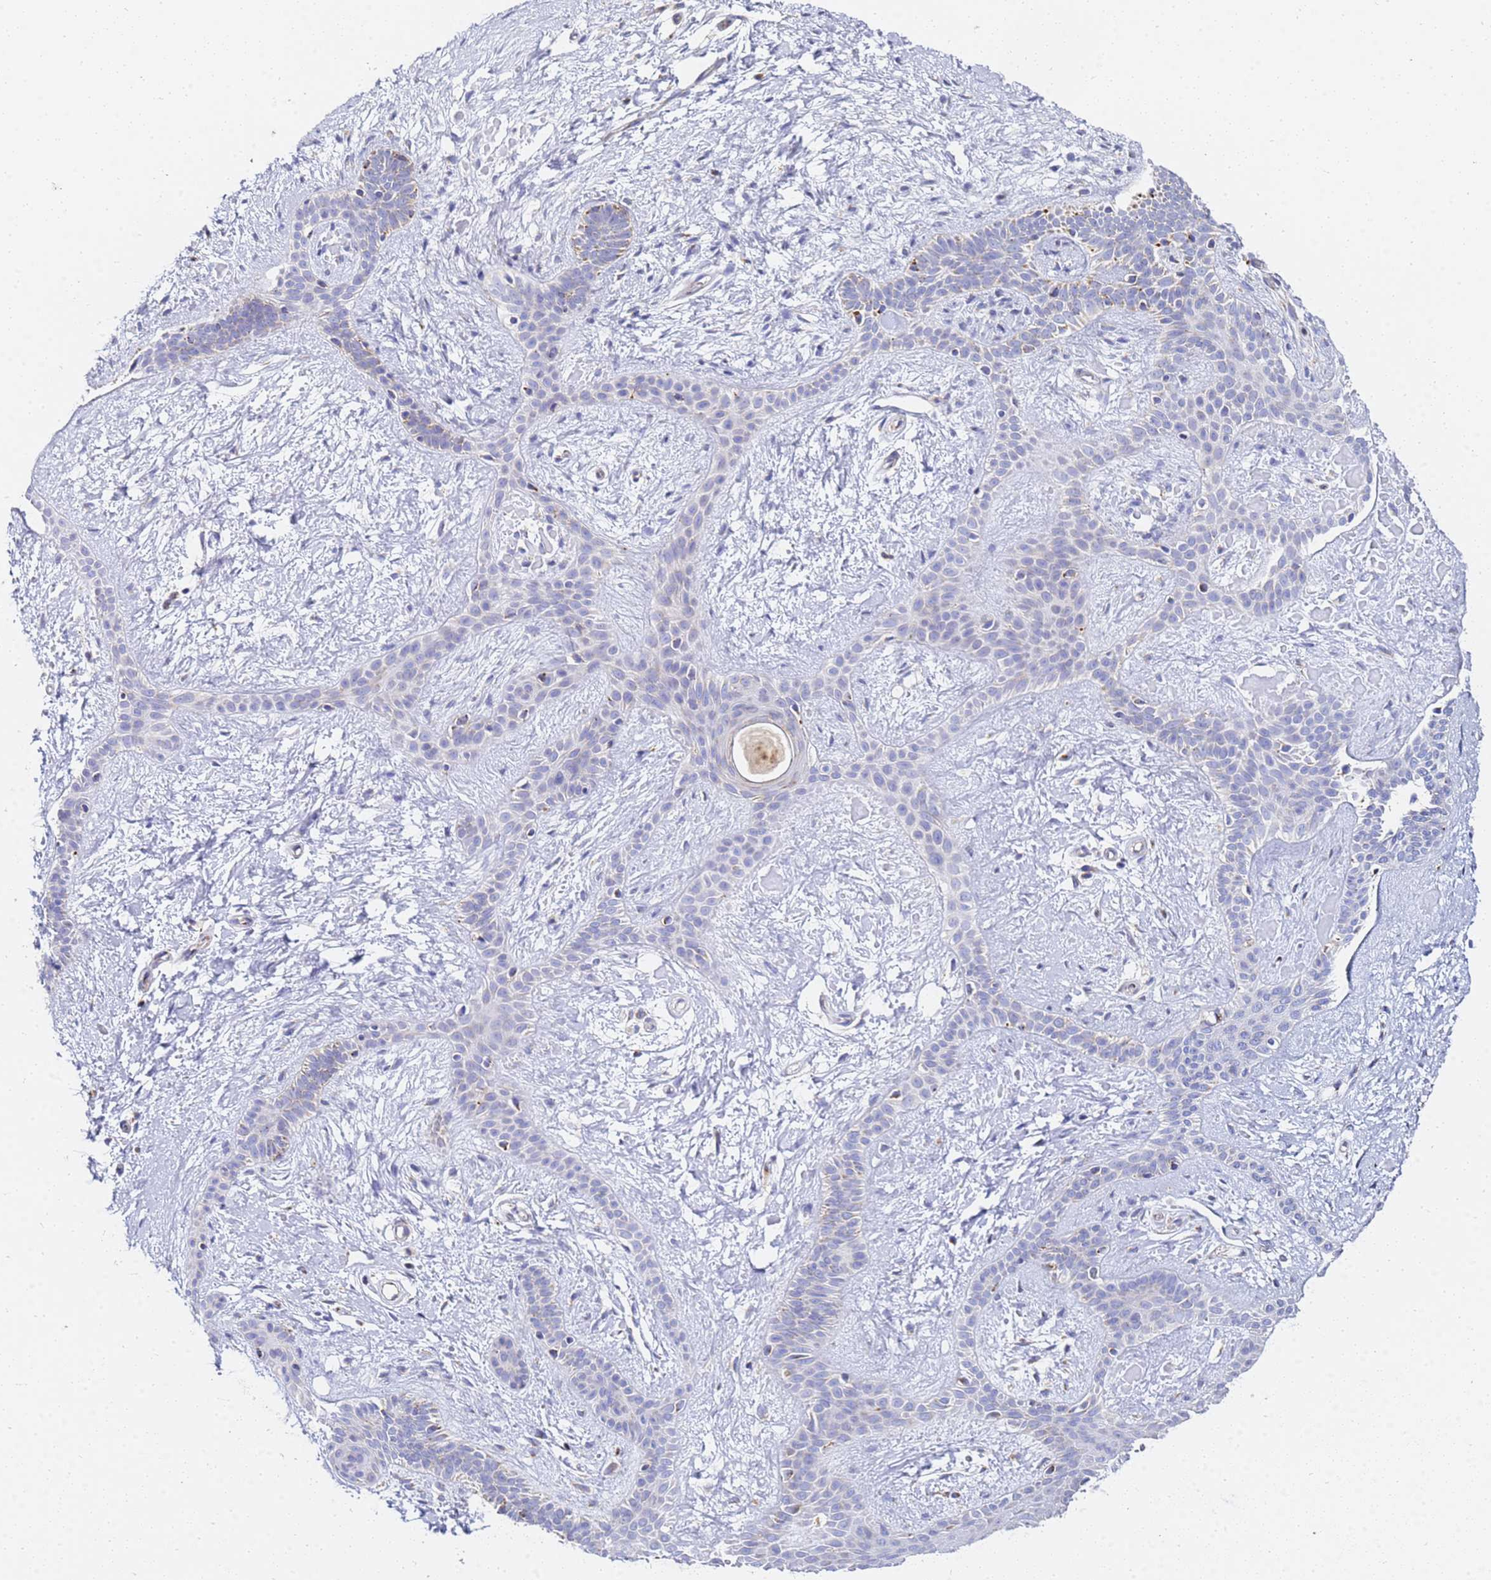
{"staining": {"intensity": "negative", "quantity": "none", "location": "none"}, "tissue": "skin cancer", "cell_type": "Tumor cells", "image_type": "cancer", "snomed": [{"axis": "morphology", "description": "Basal cell carcinoma"}, {"axis": "topography", "description": "Skin"}], "caption": "Tumor cells show no significant protein positivity in skin cancer. The staining is performed using DAB brown chromogen with nuclei counter-stained in using hematoxylin.", "gene": "CNIH4", "patient": {"sex": "male", "age": 78}}